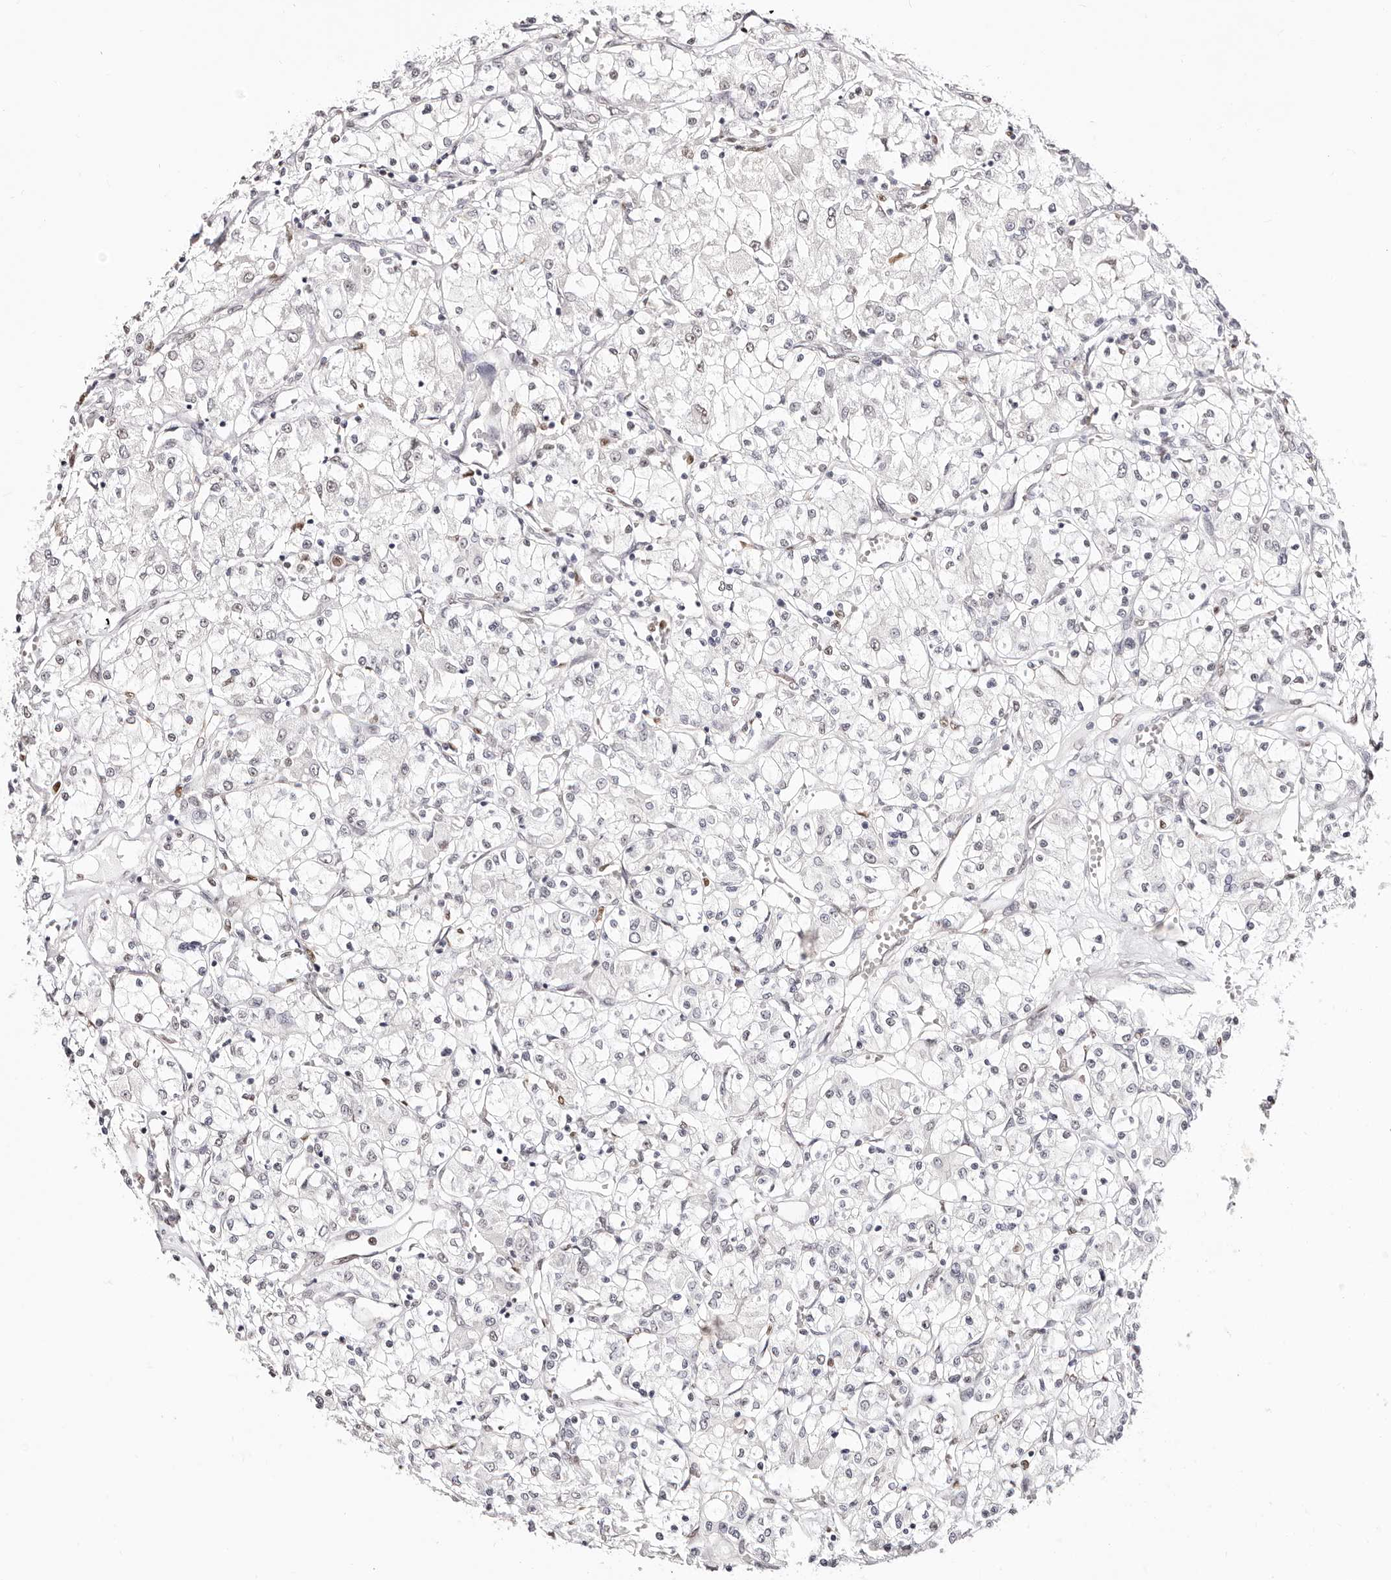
{"staining": {"intensity": "negative", "quantity": "none", "location": "none"}, "tissue": "renal cancer", "cell_type": "Tumor cells", "image_type": "cancer", "snomed": [{"axis": "morphology", "description": "Adenocarcinoma, NOS"}, {"axis": "topography", "description": "Kidney"}], "caption": "There is no significant expression in tumor cells of renal adenocarcinoma.", "gene": "TKT", "patient": {"sex": "female", "age": 59}}